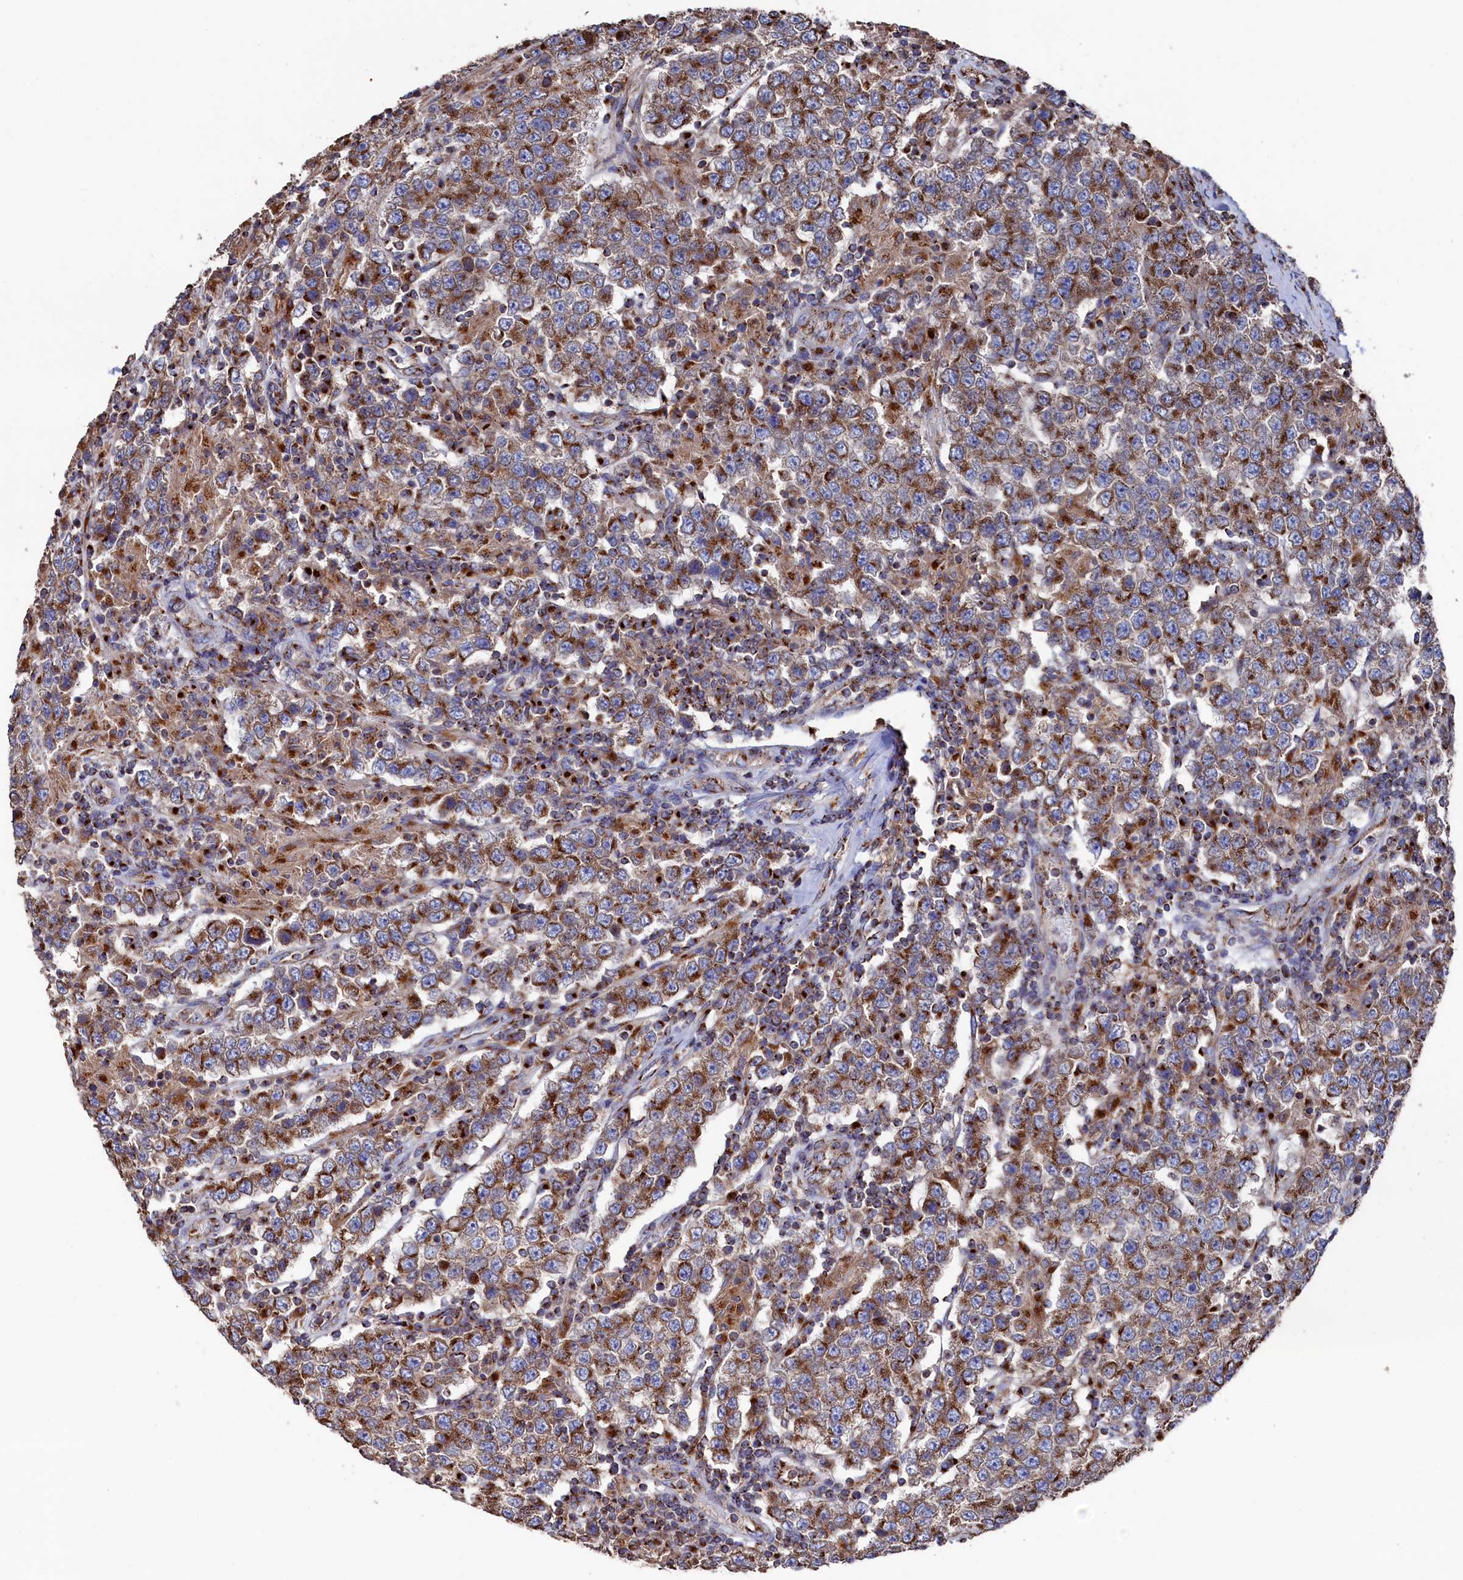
{"staining": {"intensity": "moderate", "quantity": ">75%", "location": "cytoplasmic/membranous"}, "tissue": "testis cancer", "cell_type": "Tumor cells", "image_type": "cancer", "snomed": [{"axis": "morphology", "description": "Normal tissue, NOS"}, {"axis": "morphology", "description": "Urothelial carcinoma, High grade"}, {"axis": "morphology", "description": "Seminoma, NOS"}, {"axis": "morphology", "description": "Carcinoma, Embryonal, NOS"}, {"axis": "topography", "description": "Urinary bladder"}, {"axis": "topography", "description": "Testis"}], "caption": "Immunohistochemistry (DAB) staining of testis seminoma demonstrates moderate cytoplasmic/membranous protein positivity in approximately >75% of tumor cells.", "gene": "PRRC1", "patient": {"sex": "male", "age": 41}}